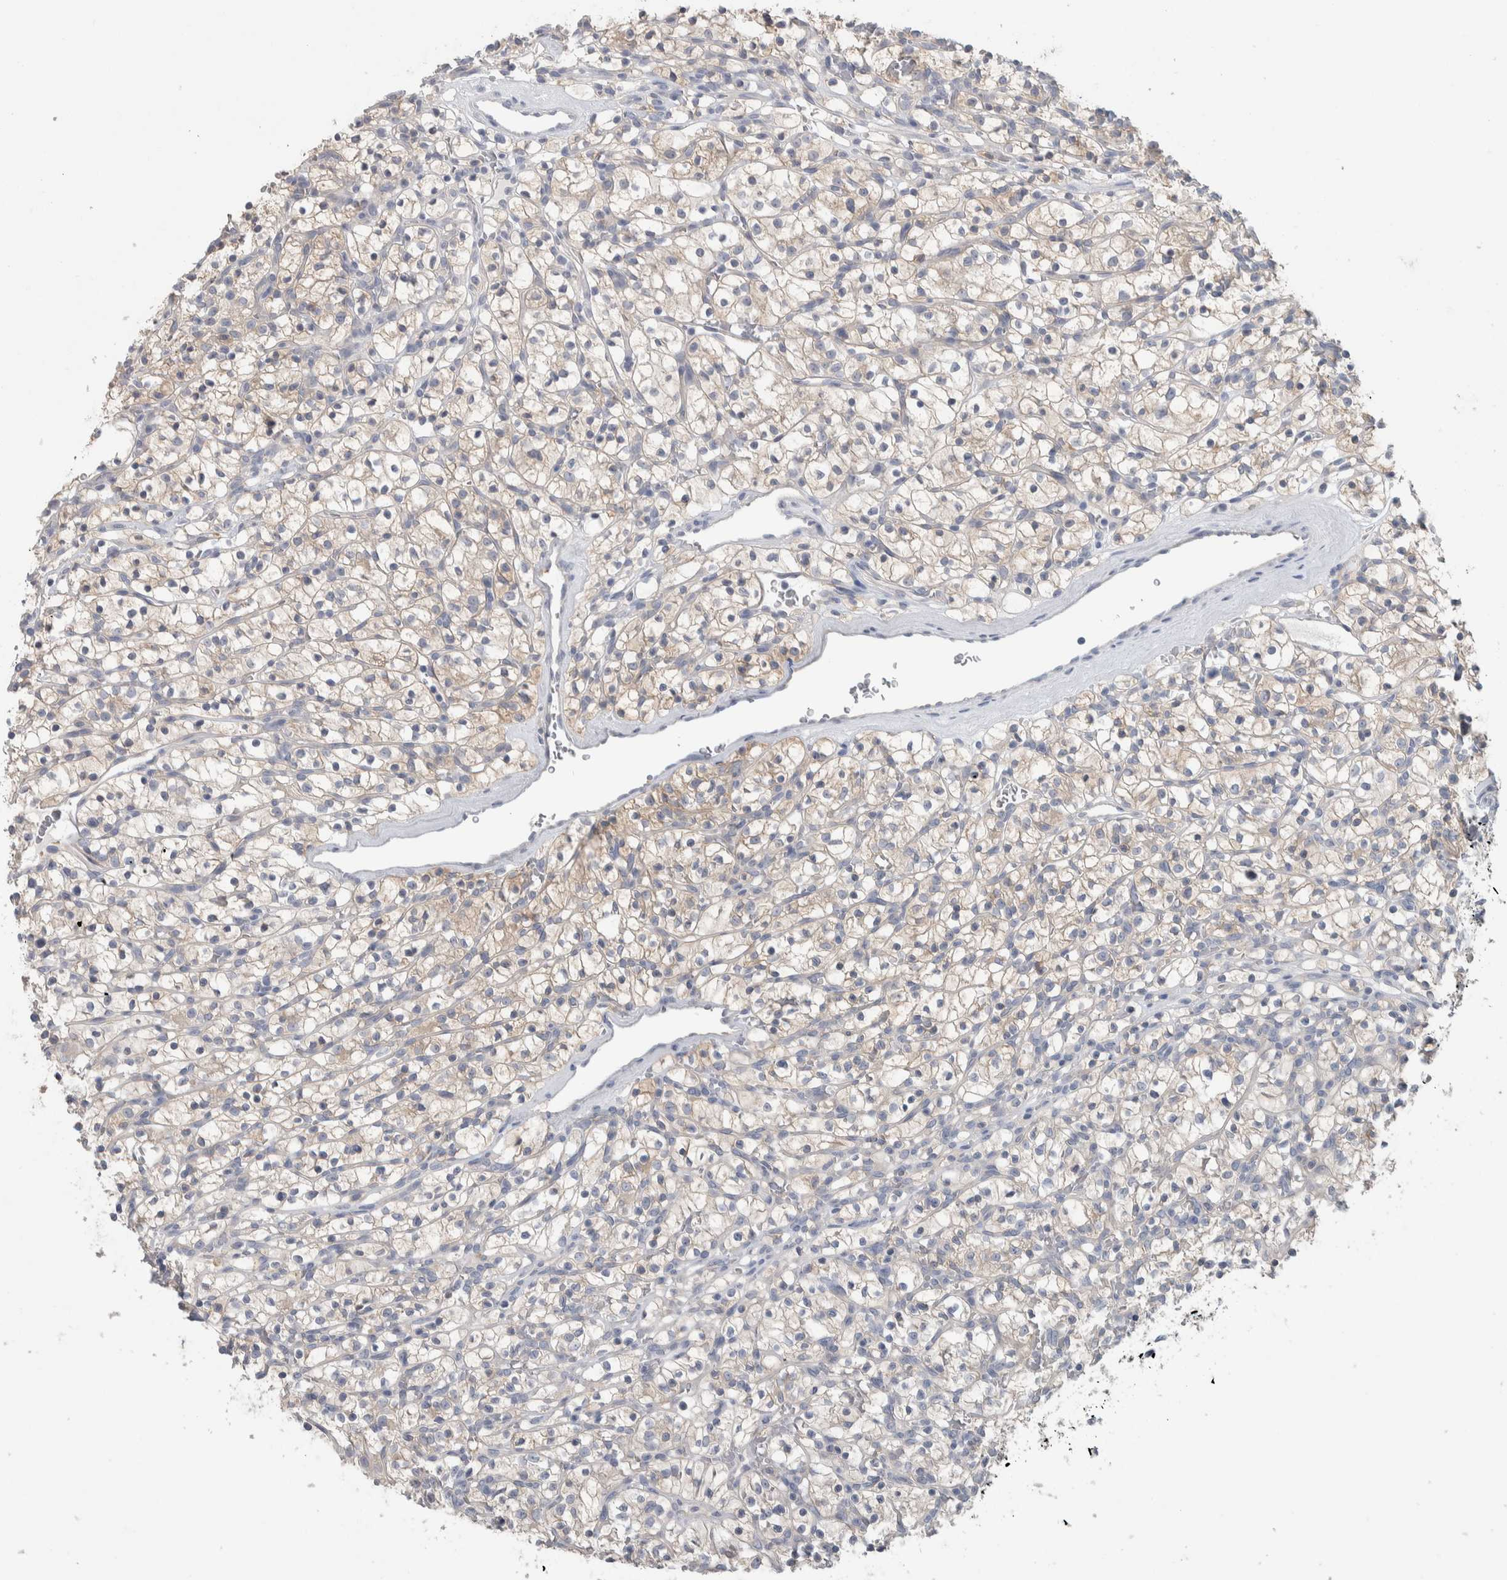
{"staining": {"intensity": "weak", "quantity": "<25%", "location": "cytoplasmic/membranous"}, "tissue": "renal cancer", "cell_type": "Tumor cells", "image_type": "cancer", "snomed": [{"axis": "morphology", "description": "Adenocarcinoma, NOS"}, {"axis": "topography", "description": "Kidney"}], "caption": "Immunohistochemistry (IHC) photomicrograph of renal adenocarcinoma stained for a protein (brown), which shows no expression in tumor cells.", "gene": "GPHN", "patient": {"sex": "female", "age": 57}}